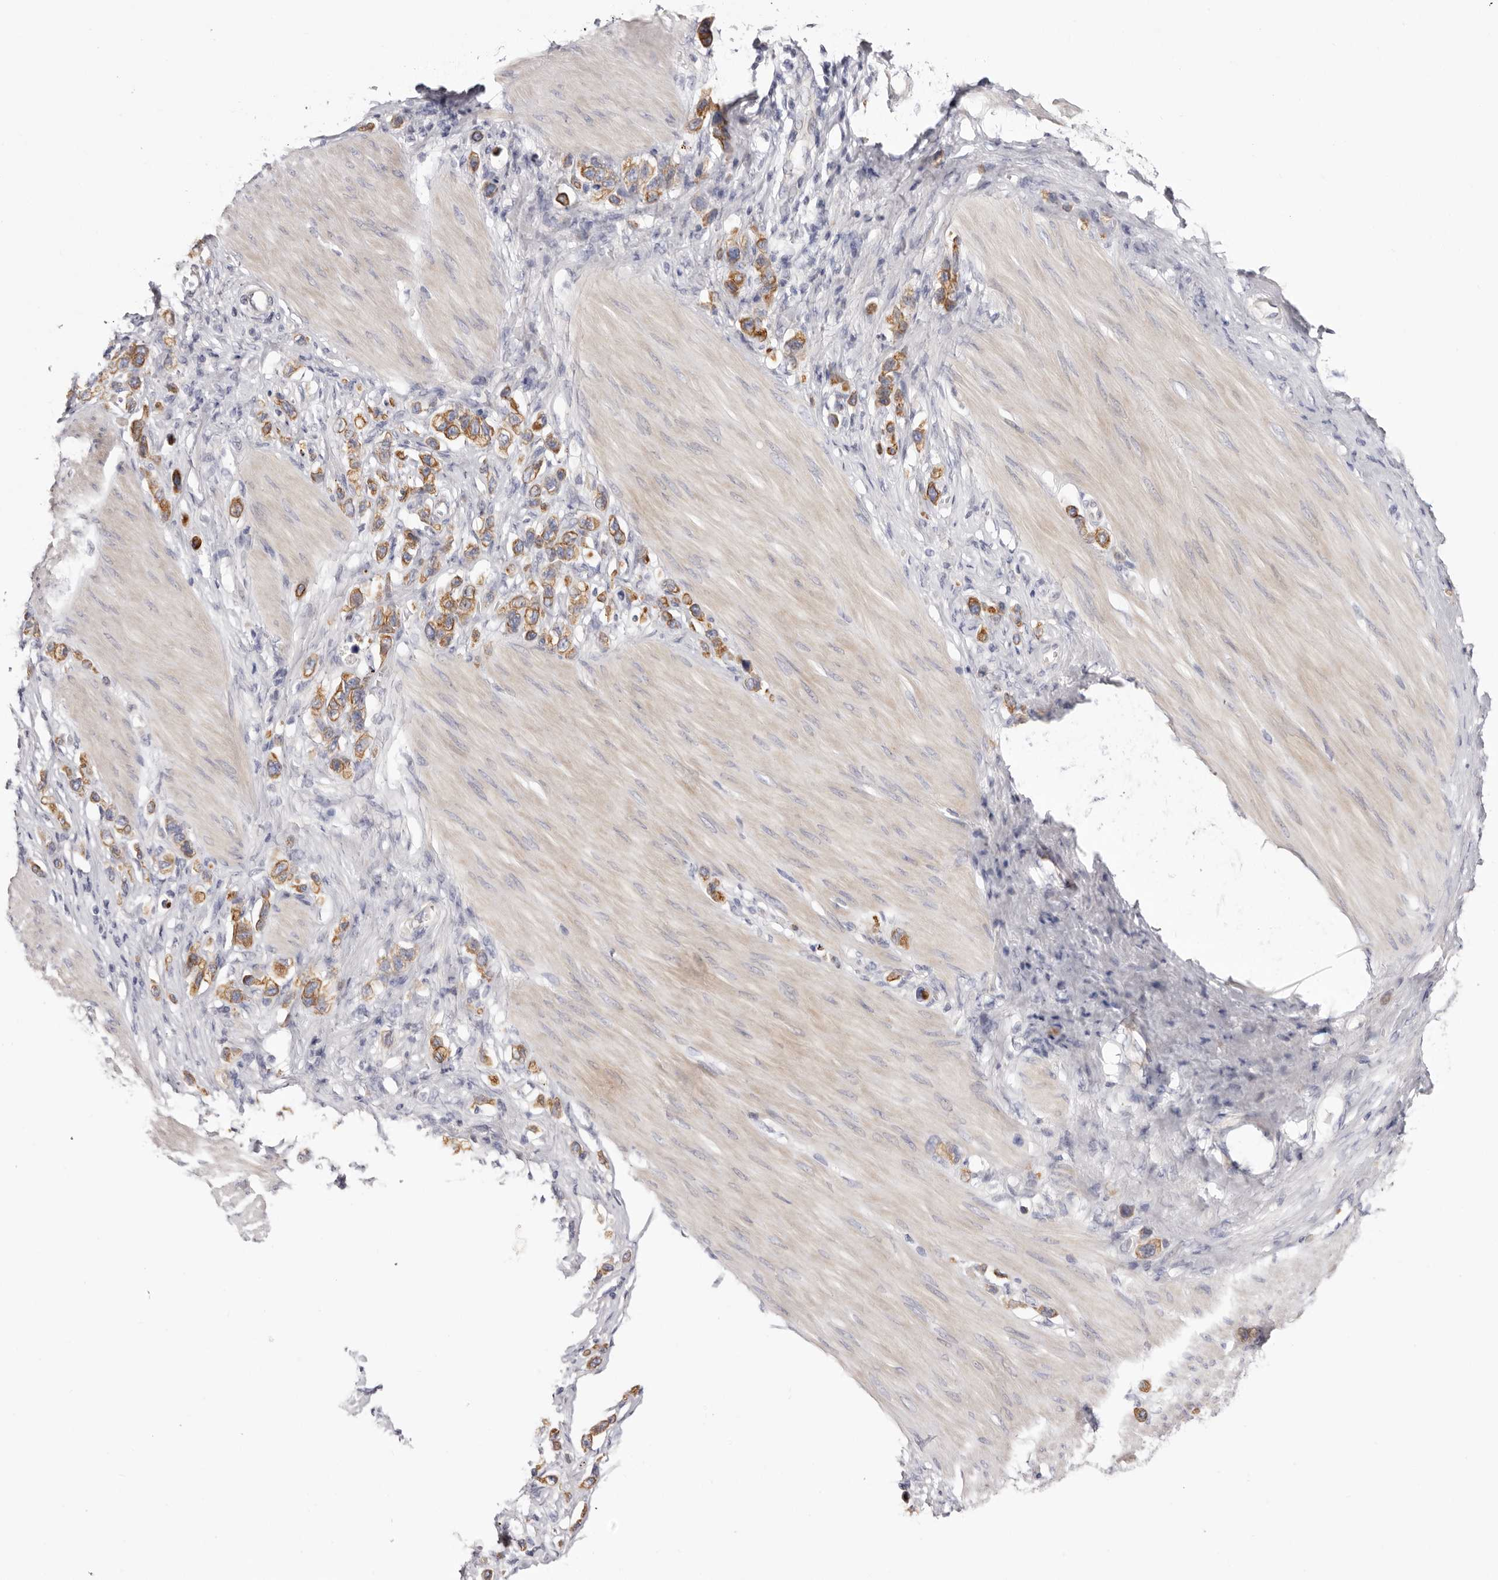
{"staining": {"intensity": "moderate", "quantity": ">75%", "location": "cytoplasmic/membranous"}, "tissue": "stomach cancer", "cell_type": "Tumor cells", "image_type": "cancer", "snomed": [{"axis": "morphology", "description": "Adenocarcinoma, NOS"}, {"axis": "topography", "description": "Stomach"}], "caption": "Approximately >75% of tumor cells in human stomach cancer demonstrate moderate cytoplasmic/membranous protein expression as visualized by brown immunohistochemical staining.", "gene": "STK16", "patient": {"sex": "female", "age": 65}}